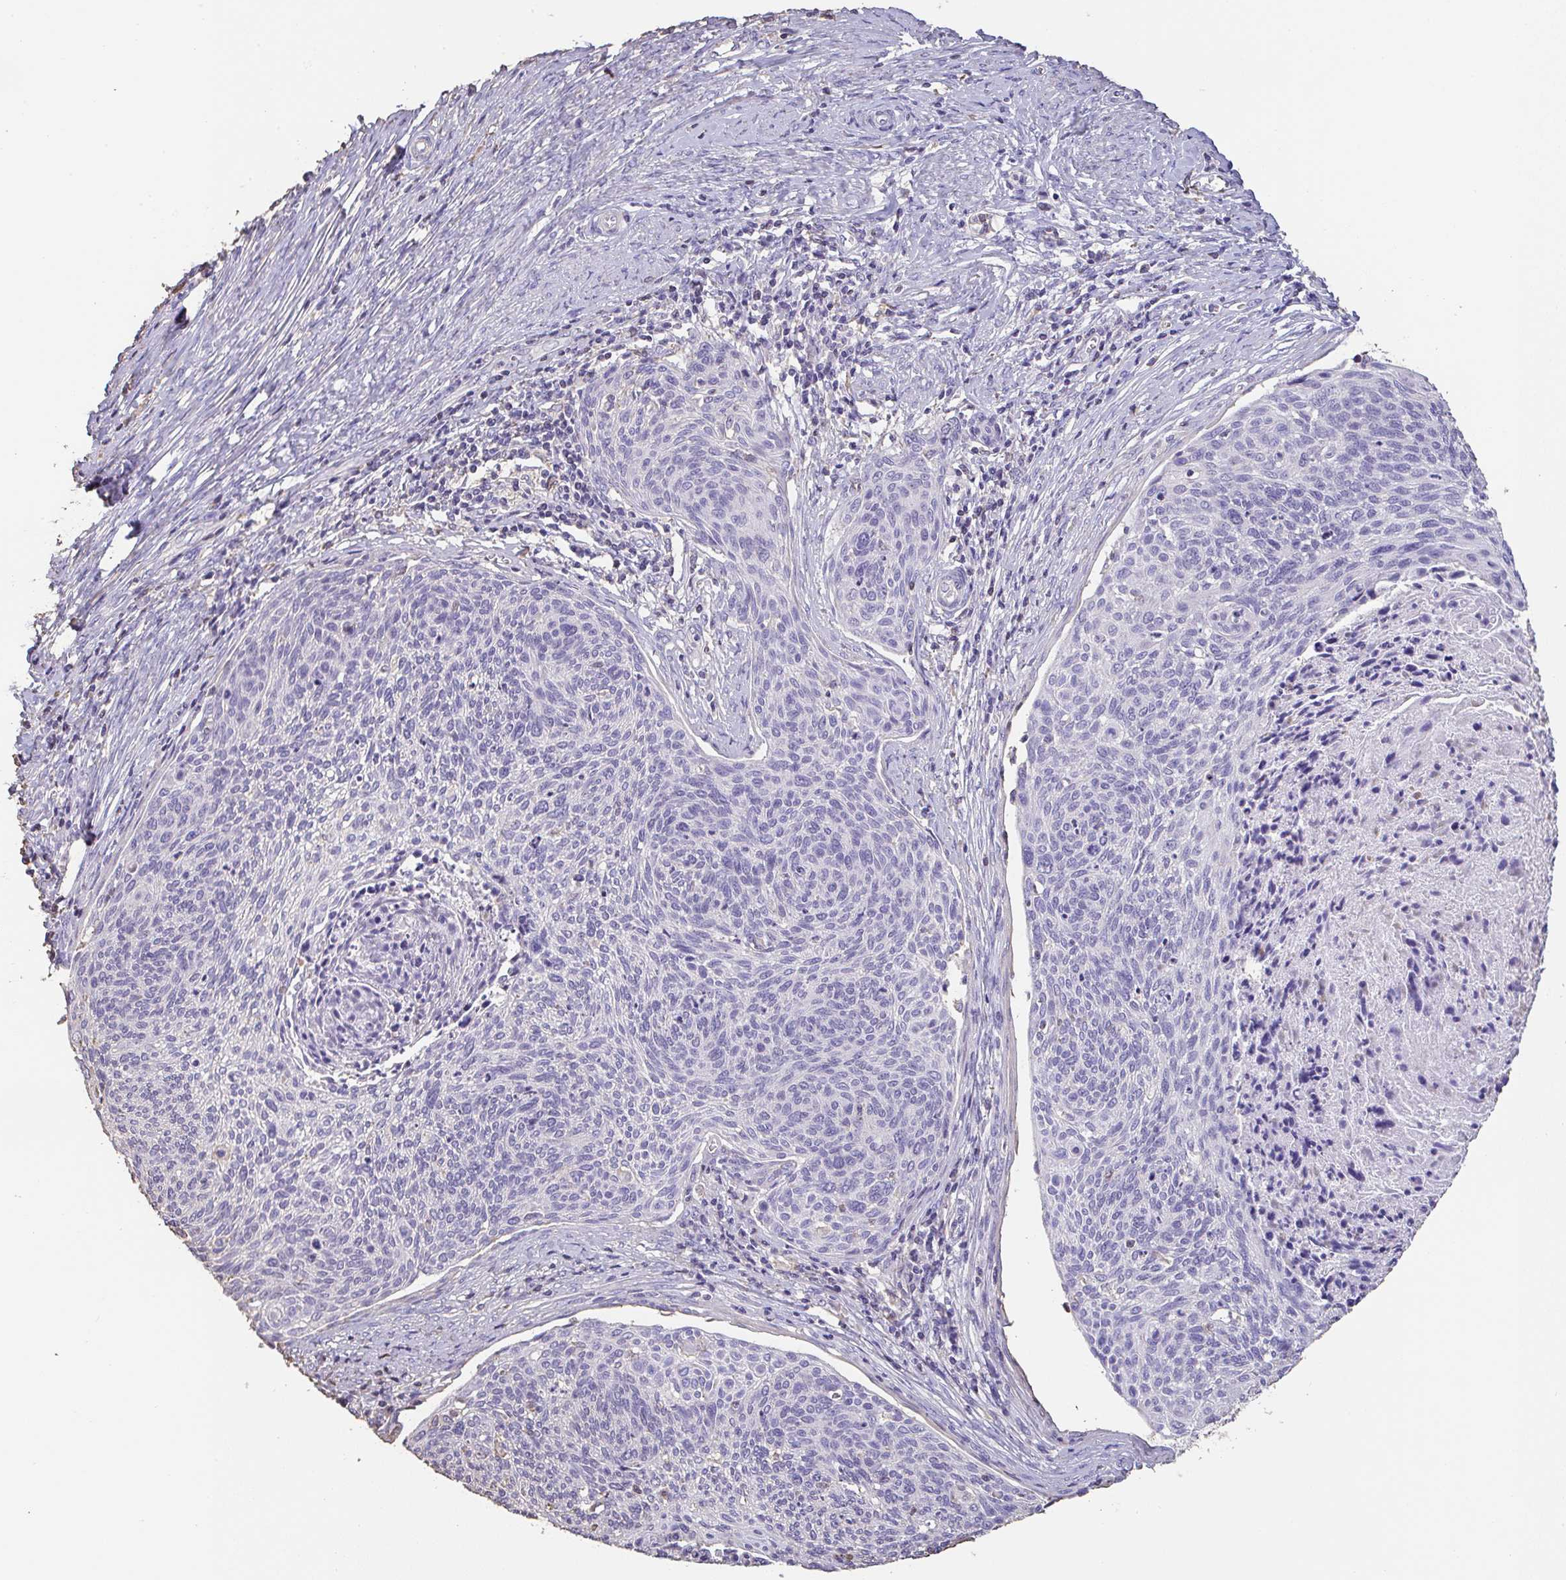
{"staining": {"intensity": "negative", "quantity": "none", "location": "none"}, "tissue": "cervical cancer", "cell_type": "Tumor cells", "image_type": "cancer", "snomed": [{"axis": "morphology", "description": "Squamous cell carcinoma, NOS"}, {"axis": "topography", "description": "Cervix"}], "caption": "Squamous cell carcinoma (cervical) stained for a protein using IHC exhibits no staining tumor cells.", "gene": "IL23R", "patient": {"sex": "female", "age": 49}}